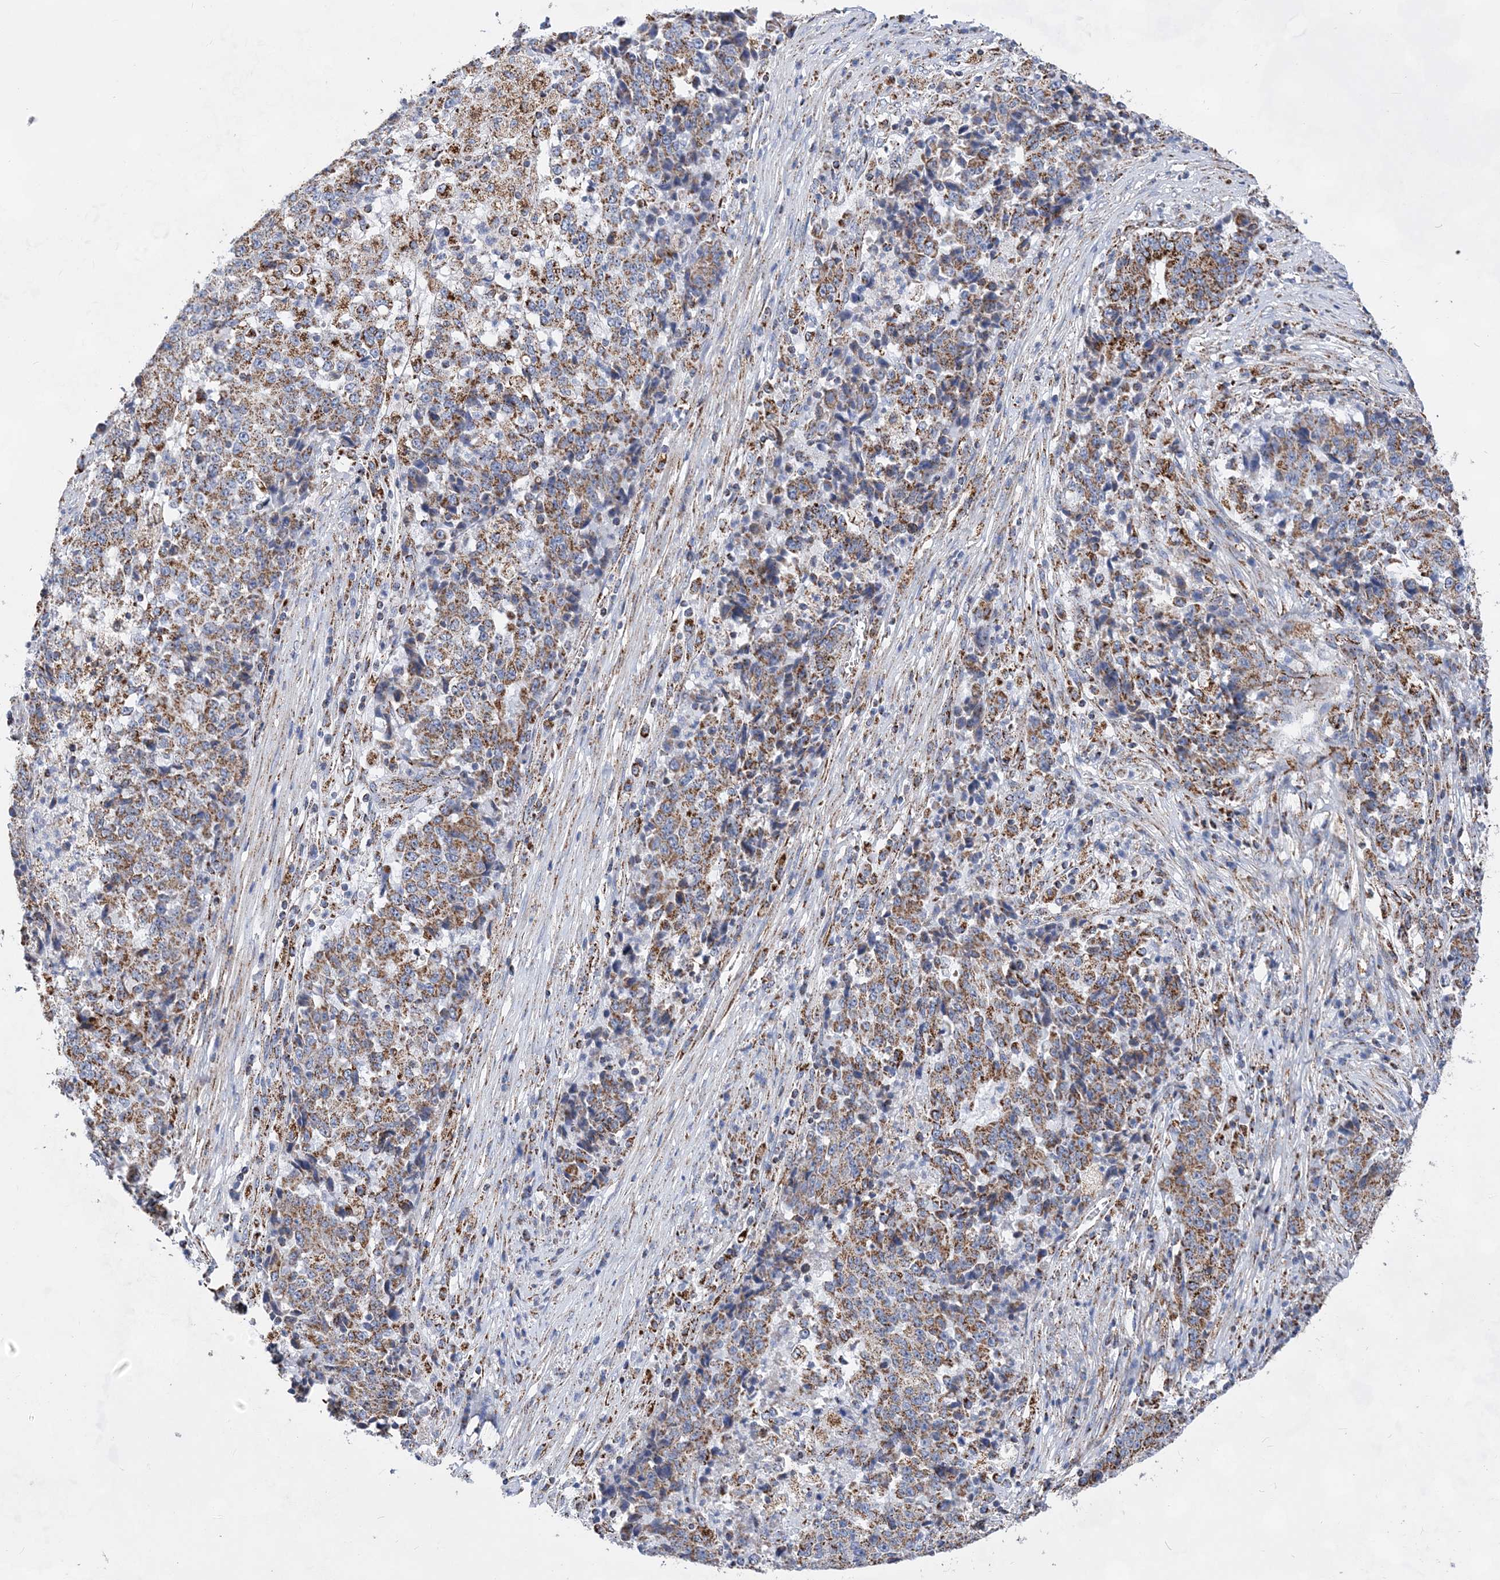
{"staining": {"intensity": "moderate", "quantity": ">75%", "location": "cytoplasmic/membranous"}, "tissue": "stomach cancer", "cell_type": "Tumor cells", "image_type": "cancer", "snomed": [{"axis": "morphology", "description": "Adenocarcinoma, NOS"}, {"axis": "topography", "description": "Stomach"}], "caption": "Stomach cancer (adenocarcinoma) stained with DAB (3,3'-diaminobenzidine) IHC demonstrates medium levels of moderate cytoplasmic/membranous positivity in approximately >75% of tumor cells.", "gene": "ACOT9", "patient": {"sex": "male", "age": 59}}